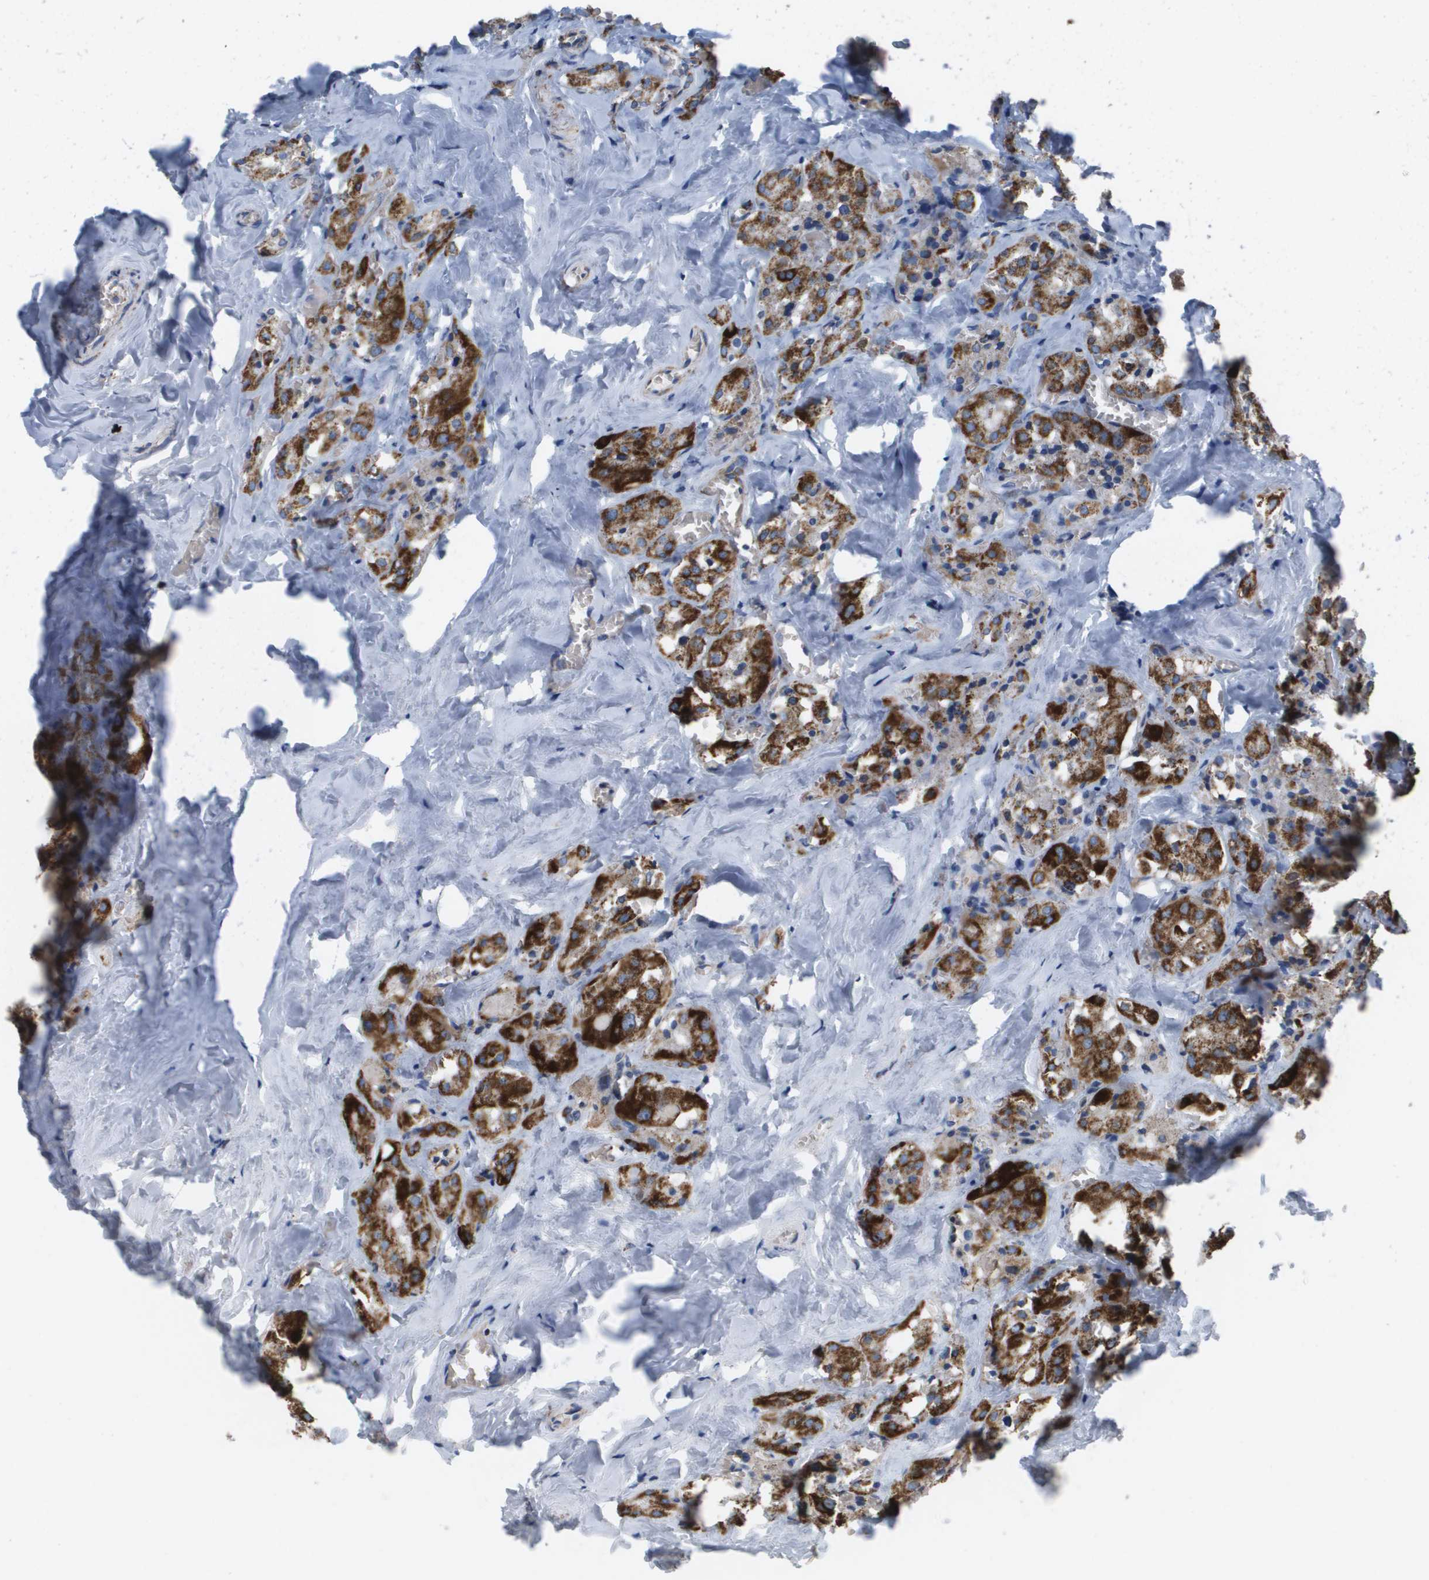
{"staining": {"intensity": "strong", "quantity": ">75%", "location": "cytoplasmic/membranous"}, "tissue": "parathyroid gland", "cell_type": "Glandular cells", "image_type": "normal", "snomed": [{"axis": "morphology", "description": "Normal tissue, NOS"}, {"axis": "morphology", "description": "Atrophy, NOS"}, {"axis": "topography", "description": "Parathyroid gland"}], "caption": "Immunohistochemical staining of unremarkable human parathyroid gland displays >75% levels of strong cytoplasmic/membranous protein staining in about >75% of glandular cells. (IHC, brightfield microscopy, high magnification).", "gene": "ATP5F1B", "patient": {"sex": "female", "age": 54}}